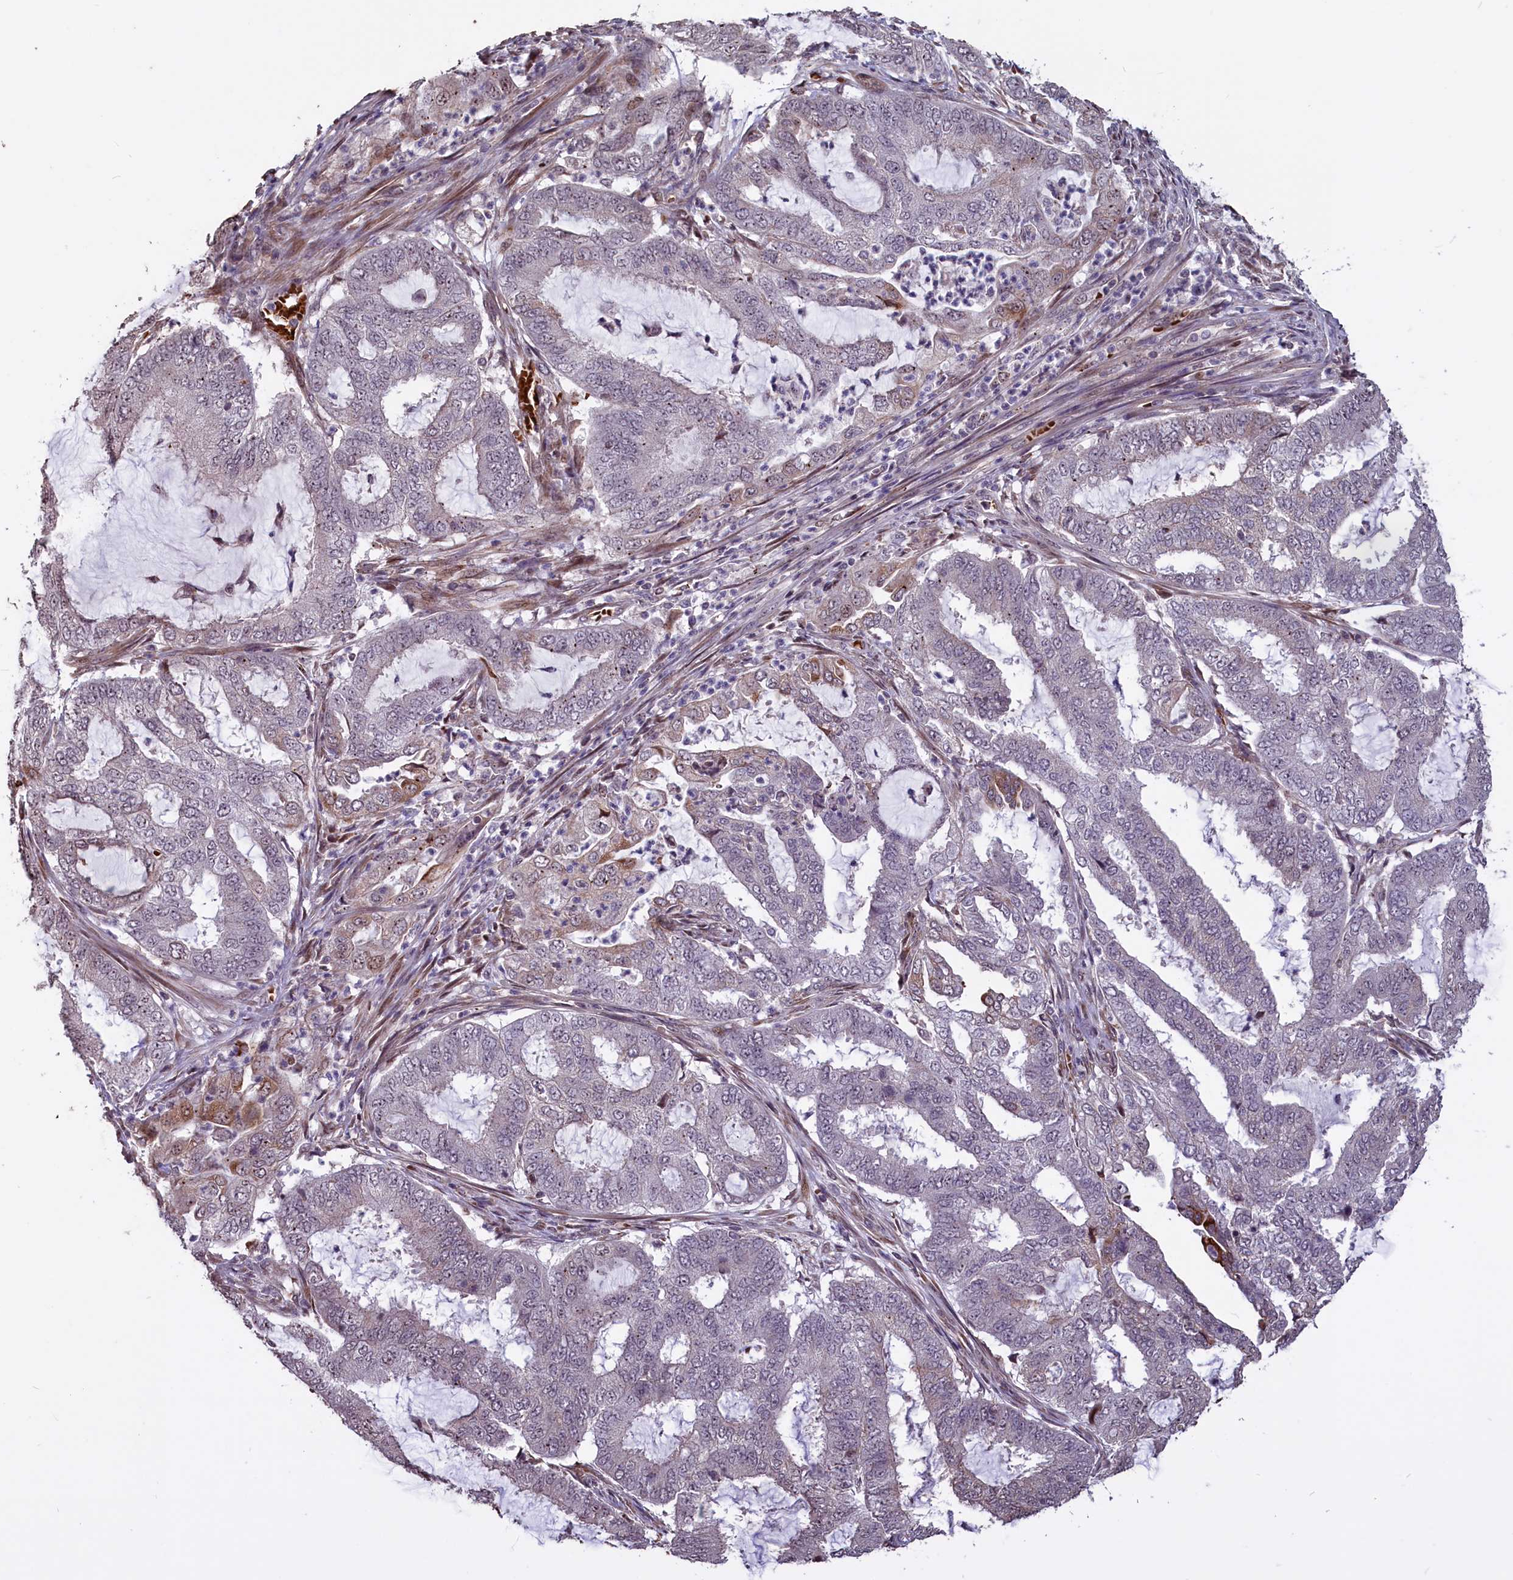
{"staining": {"intensity": "negative", "quantity": "none", "location": "none"}, "tissue": "endometrial cancer", "cell_type": "Tumor cells", "image_type": "cancer", "snomed": [{"axis": "morphology", "description": "Adenocarcinoma, NOS"}, {"axis": "topography", "description": "Endometrium"}], "caption": "The immunohistochemistry (IHC) micrograph has no significant expression in tumor cells of endometrial cancer tissue.", "gene": "SHFL", "patient": {"sex": "female", "age": 51}}